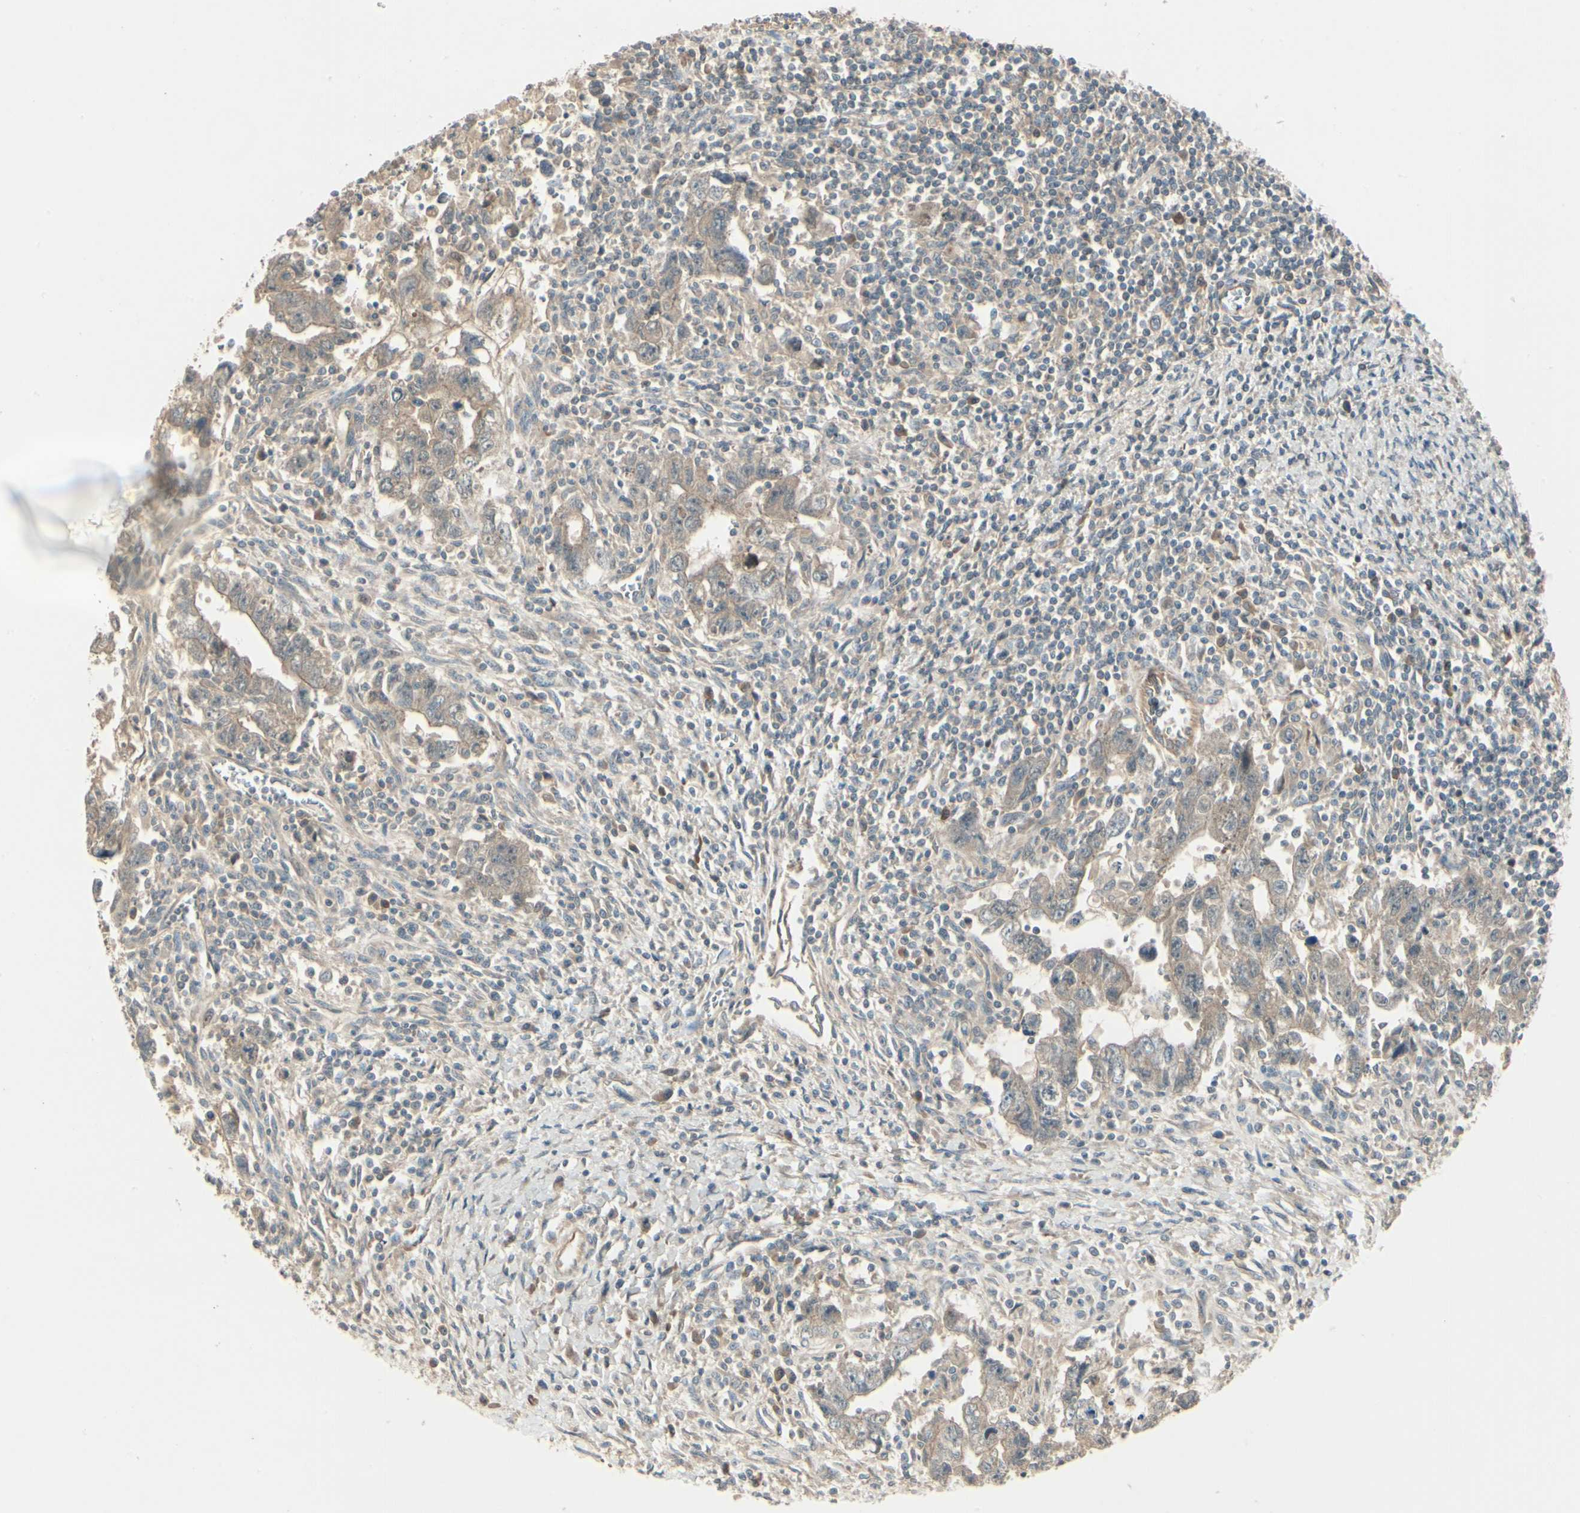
{"staining": {"intensity": "weak", "quantity": ">75%", "location": "cytoplasmic/membranous"}, "tissue": "testis cancer", "cell_type": "Tumor cells", "image_type": "cancer", "snomed": [{"axis": "morphology", "description": "Carcinoma, Embryonal, NOS"}, {"axis": "topography", "description": "Testis"}], "caption": "This histopathology image shows IHC staining of human embryonal carcinoma (testis), with low weak cytoplasmic/membranous staining in about >75% of tumor cells.", "gene": "ACVR1", "patient": {"sex": "male", "age": 28}}